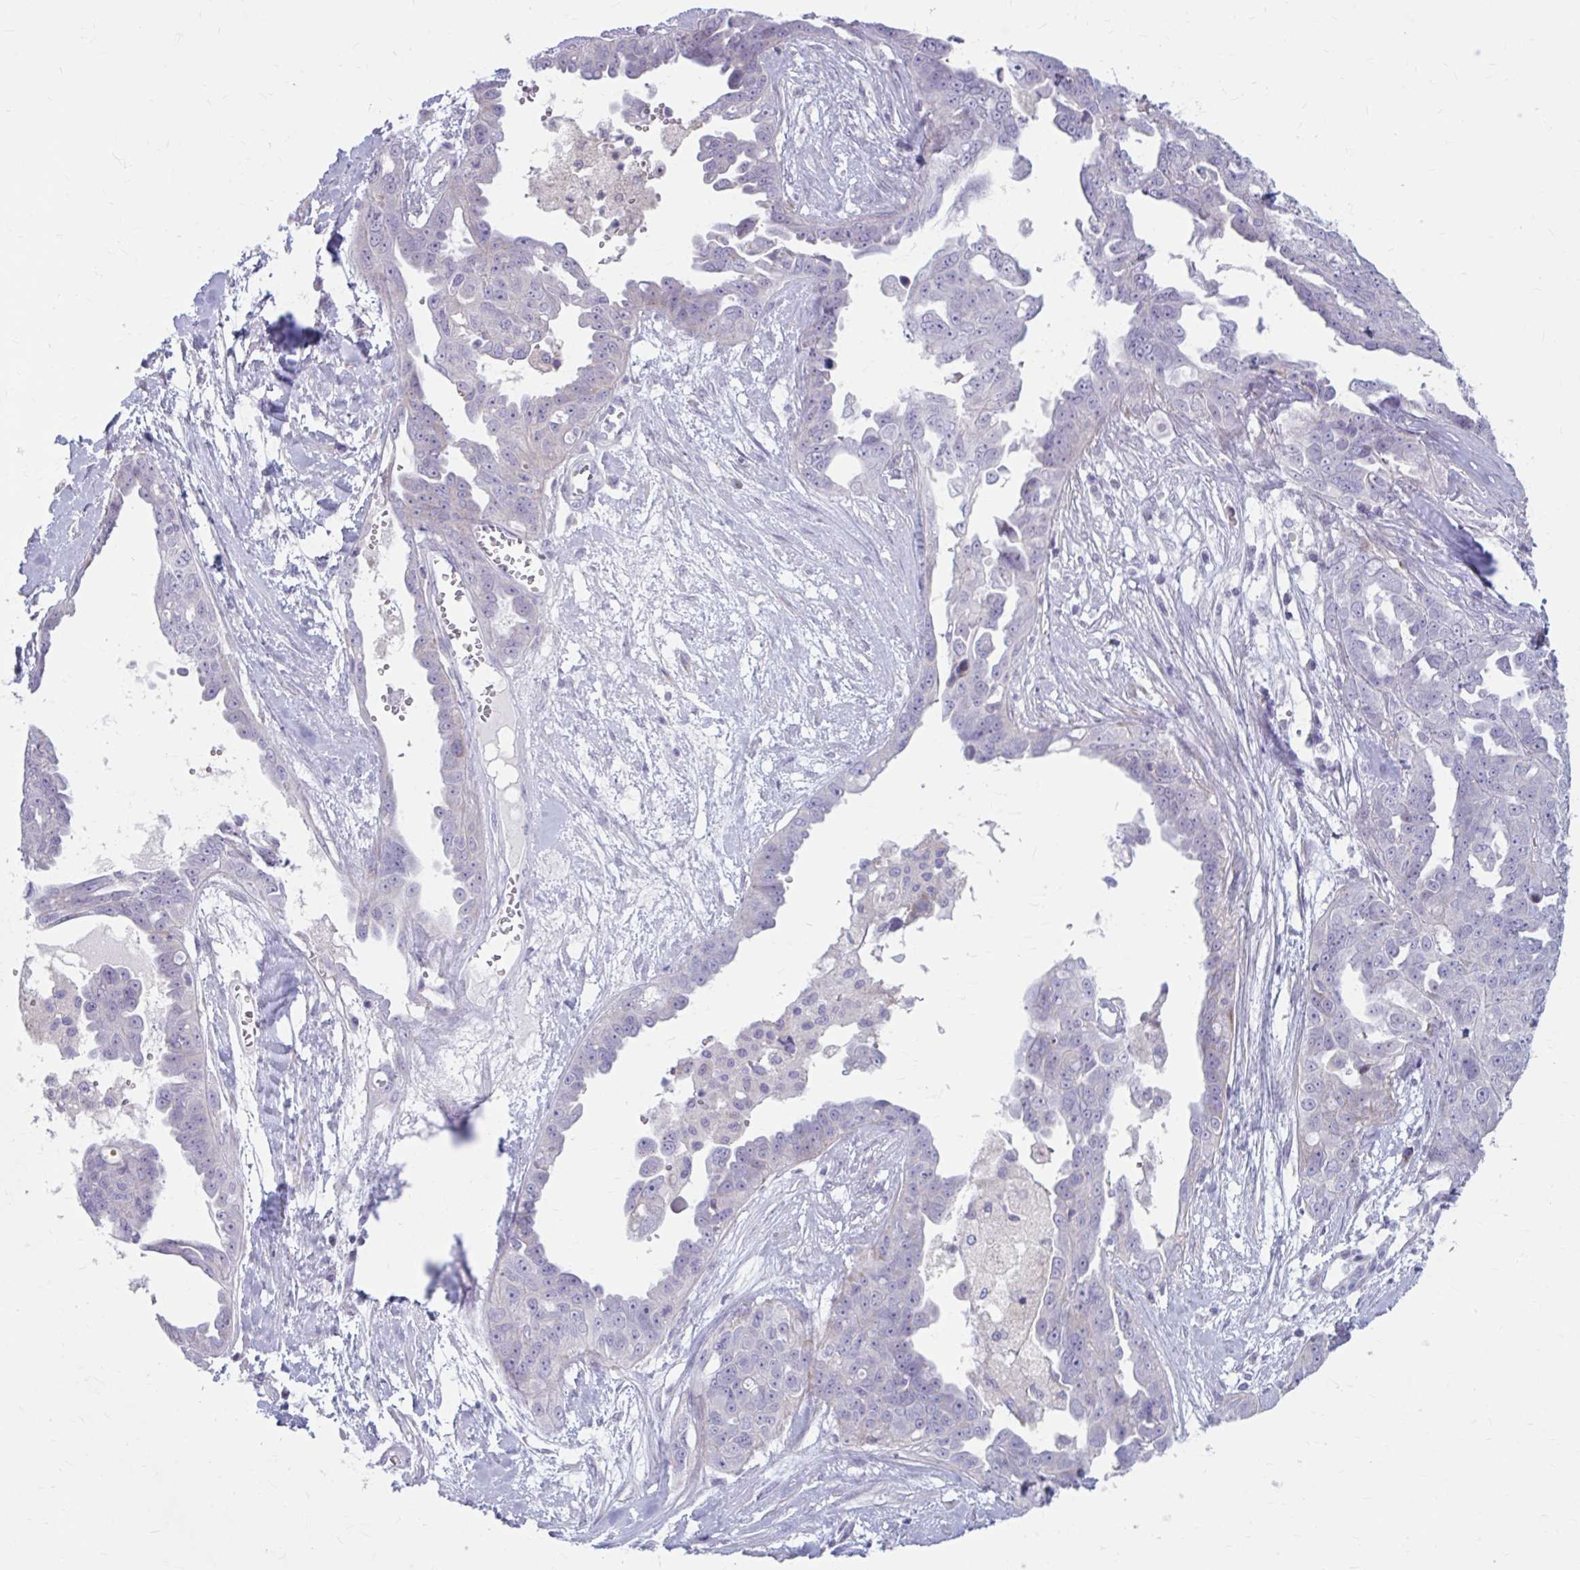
{"staining": {"intensity": "negative", "quantity": "none", "location": "none"}, "tissue": "ovarian cancer", "cell_type": "Tumor cells", "image_type": "cancer", "snomed": [{"axis": "morphology", "description": "Carcinoma, endometroid"}, {"axis": "topography", "description": "Ovary"}], "caption": "Tumor cells are negative for protein expression in human endometroid carcinoma (ovarian).", "gene": "MSMO1", "patient": {"sex": "female", "age": 70}}